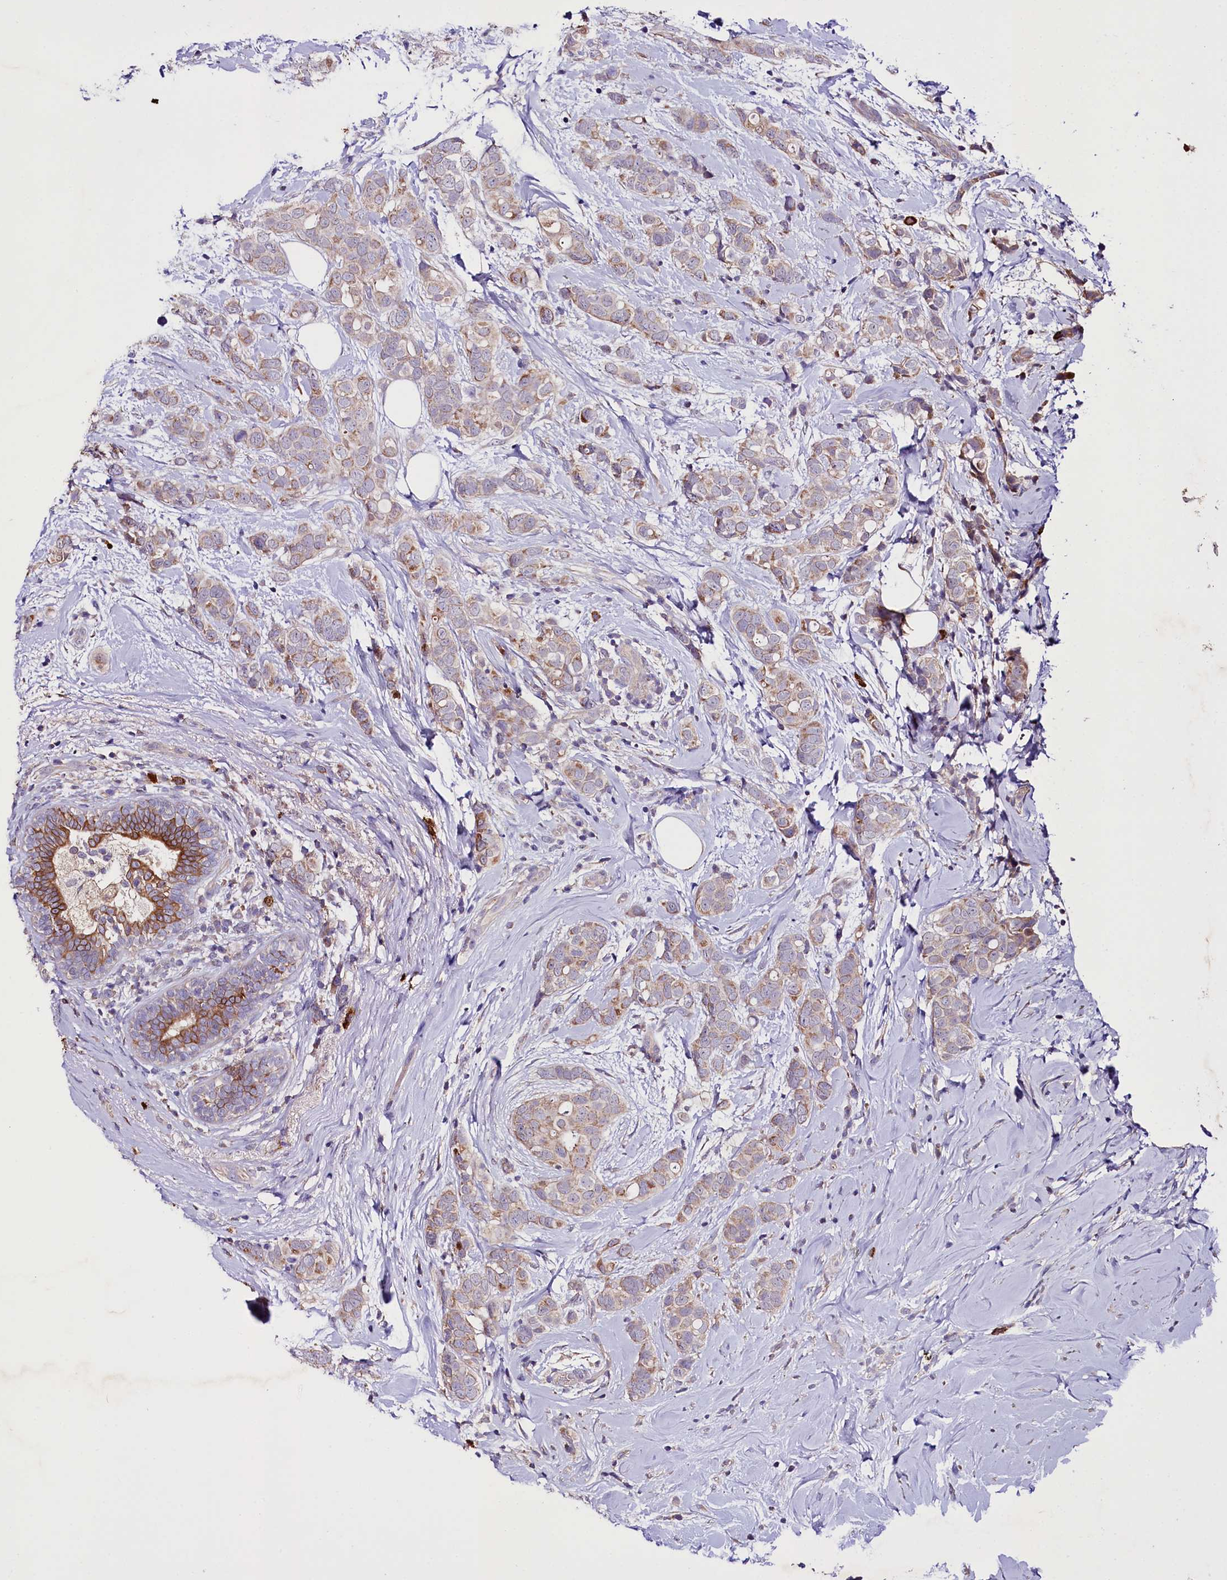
{"staining": {"intensity": "weak", "quantity": "25%-75%", "location": "cytoplasmic/membranous"}, "tissue": "breast cancer", "cell_type": "Tumor cells", "image_type": "cancer", "snomed": [{"axis": "morphology", "description": "Lobular carcinoma"}, {"axis": "topography", "description": "Breast"}], "caption": "A micrograph of human breast lobular carcinoma stained for a protein reveals weak cytoplasmic/membranous brown staining in tumor cells. The protein is stained brown, and the nuclei are stained in blue (DAB (3,3'-diaminobenzidine) IHC with brightfield microscopy, high magnification).", "gene": "ZNF45", "patient": {"sex": "female", "age": 51}}